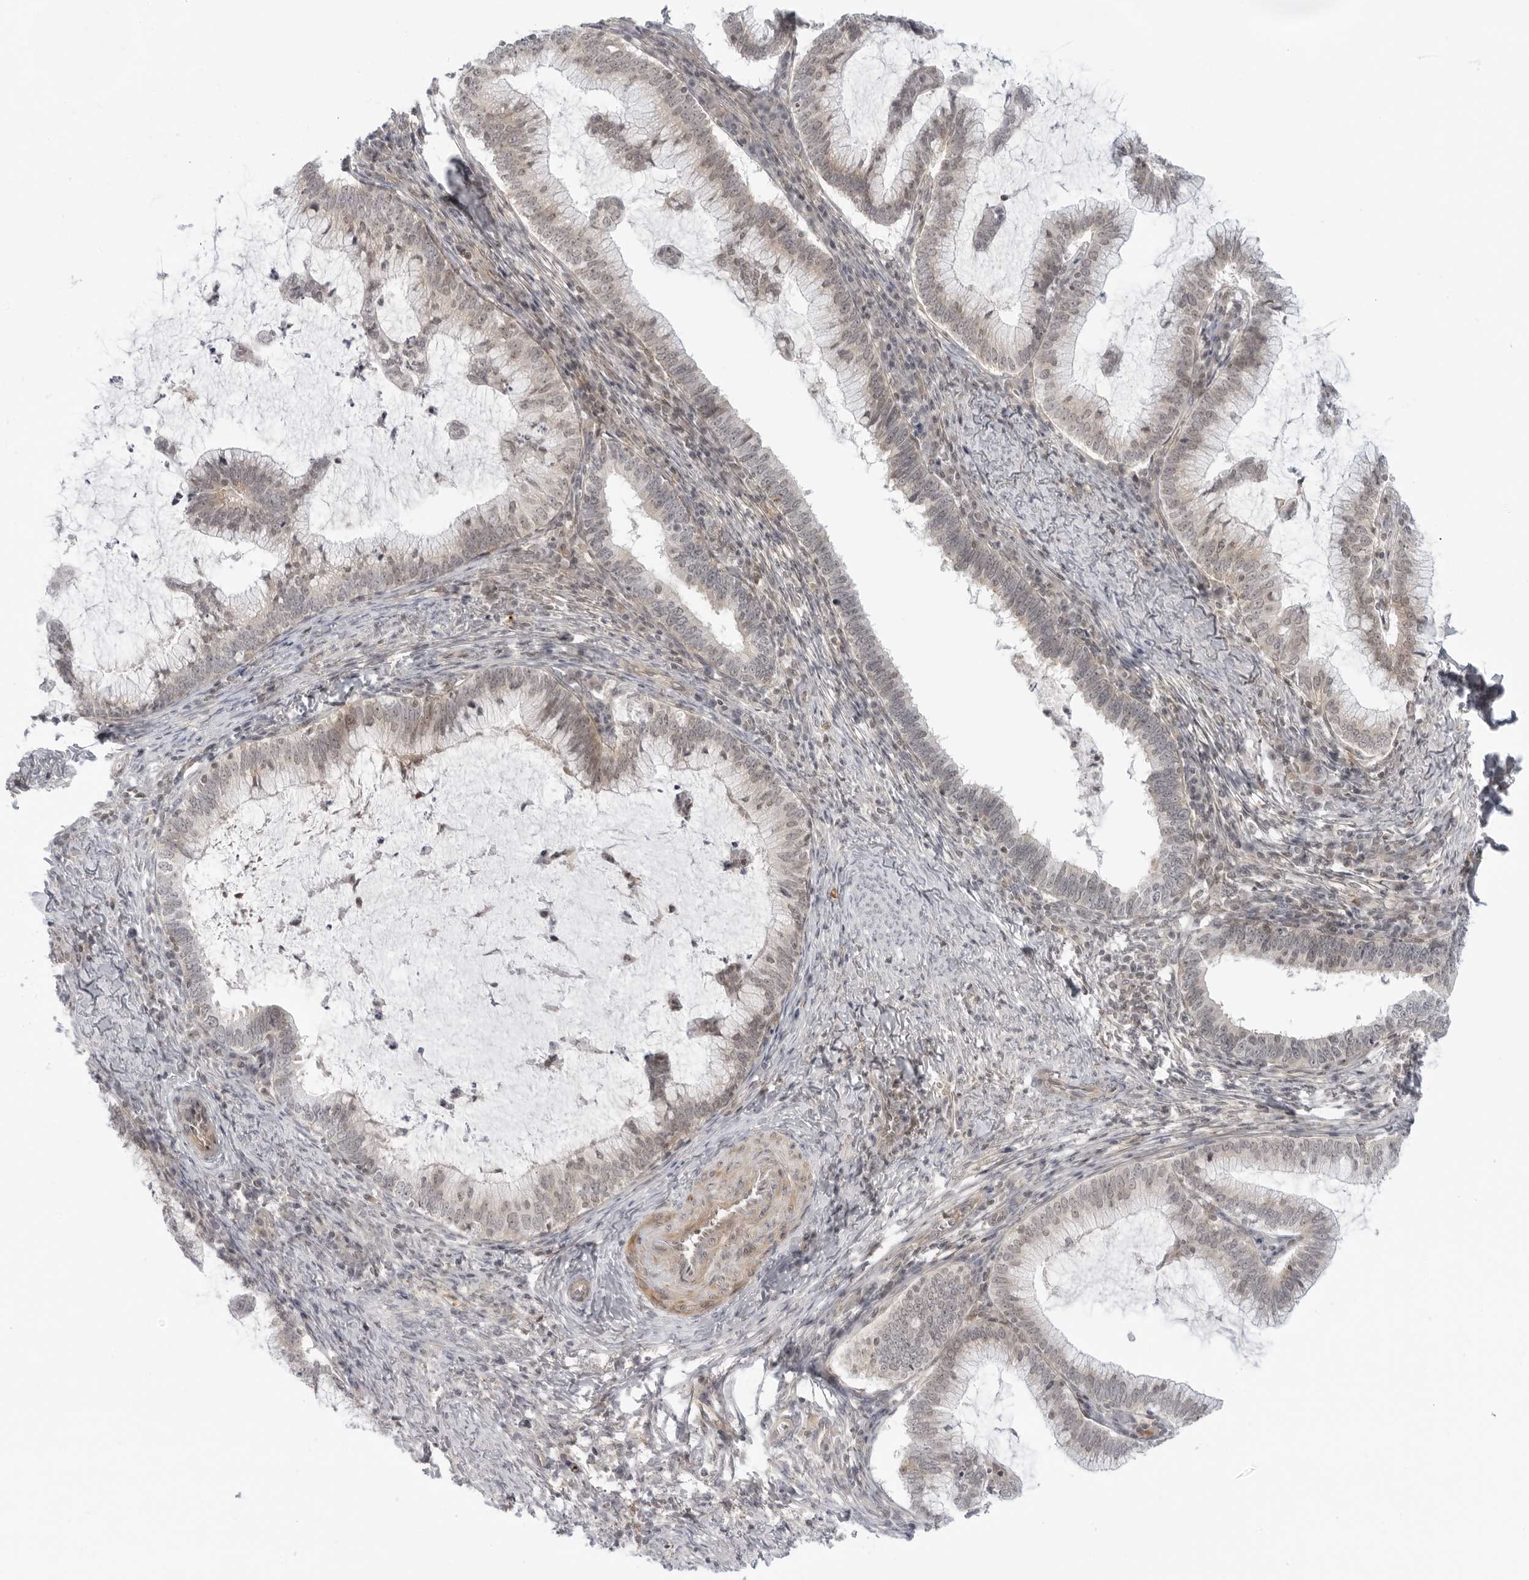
{"staining": {"intensity": "negative", "quantity": "none", "location": "none"}, "tissue": "cervical cancer", "cell_type": "Tumor cells", "image_type": "cancer", "snomed": [{"axis": "morphology", "description": "Adenocarcinoma, NOS"}, {"axis": "topography", "description": "Cervix"}], "caption": "The photomicrograph displays no staining of tumor cells in cervical adenocarcinoma.", "gene": "SUGCT", "patient": {"sex": "female", "age": 36}}